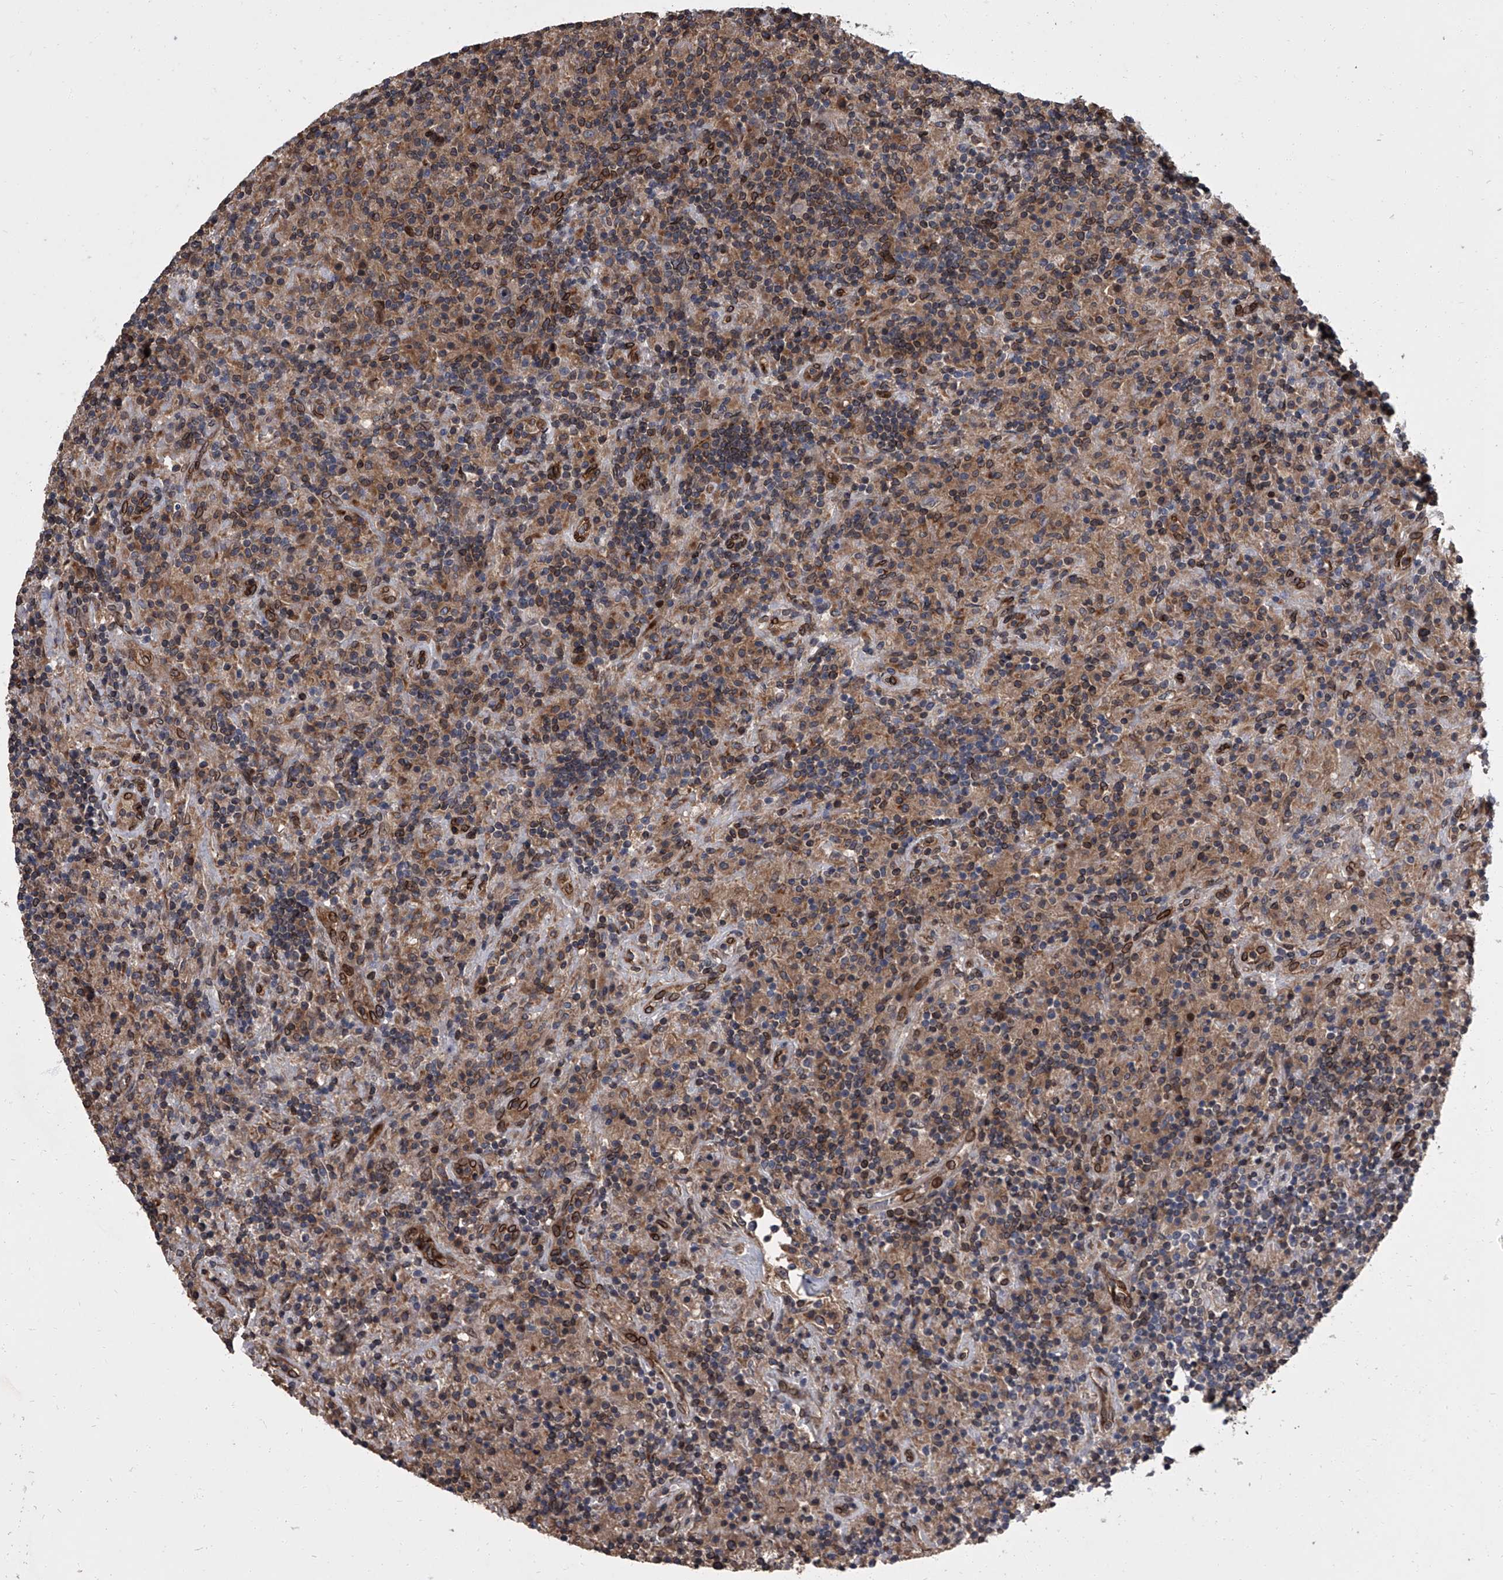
{"staining": {"intensity": "negative", "quantity": "none", "location": "none"}, "tissue": "lymphoma", "cell_type": "Tumor cells", "image_type": "cancer", "snomed": [{"axis": "morphology", "description": "Hodgkin's disease, NOS"}, {"axis": "topography", "description": "Lymph node"}], "caption": "Immunohistochemistry (IHC) of human Hodgkin's disease shows no expression in tumor cells. The staining is performed using DAB brown chromogen with nuclei counter-stained in using hematoxylin.", "gene": "LRRC8C", "patient": {"sex": "male", "age": 70}}